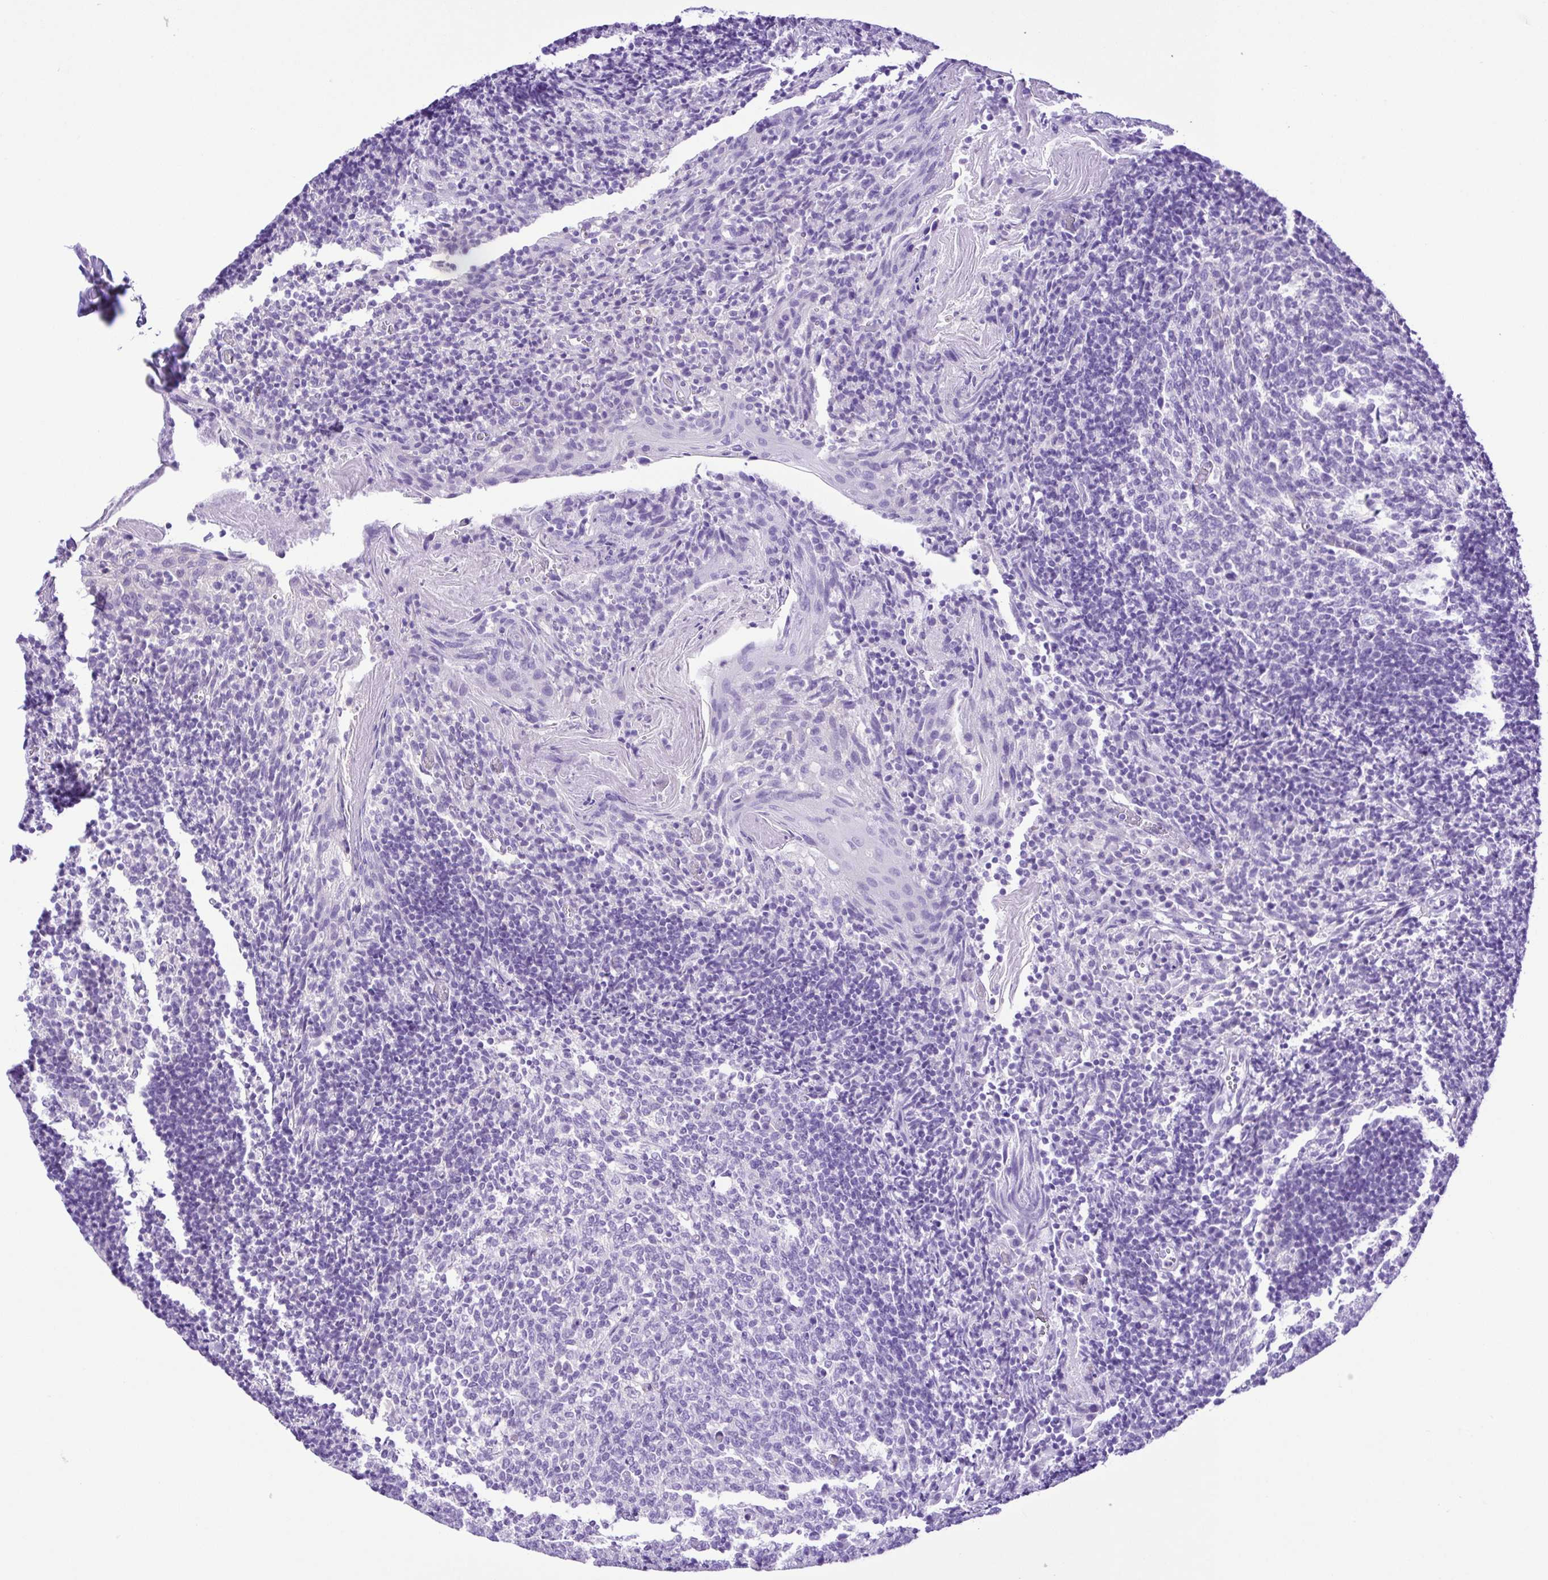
{"staining": {"intensity": "negative", "quantity": "none", "location": "none"}, "tissue": "tonsil", "cell_type": "Germinal center cells", "image_type": "normal", "snomed": [{"axis": "morphology", "description": "Normal tissue, NOS"}, {"axis": "topography", "description": "Tonsil"}], "caption": "A micrograph of human tonsil is negative for staining in germinal center cells. (Stains: DAB immunohistochemistry with hematoxylin counter stain, Microscopy: brightfield microscopy at high magnification).", "gene": "SYT1", "patient": {"sex": "female", "age": 10}}